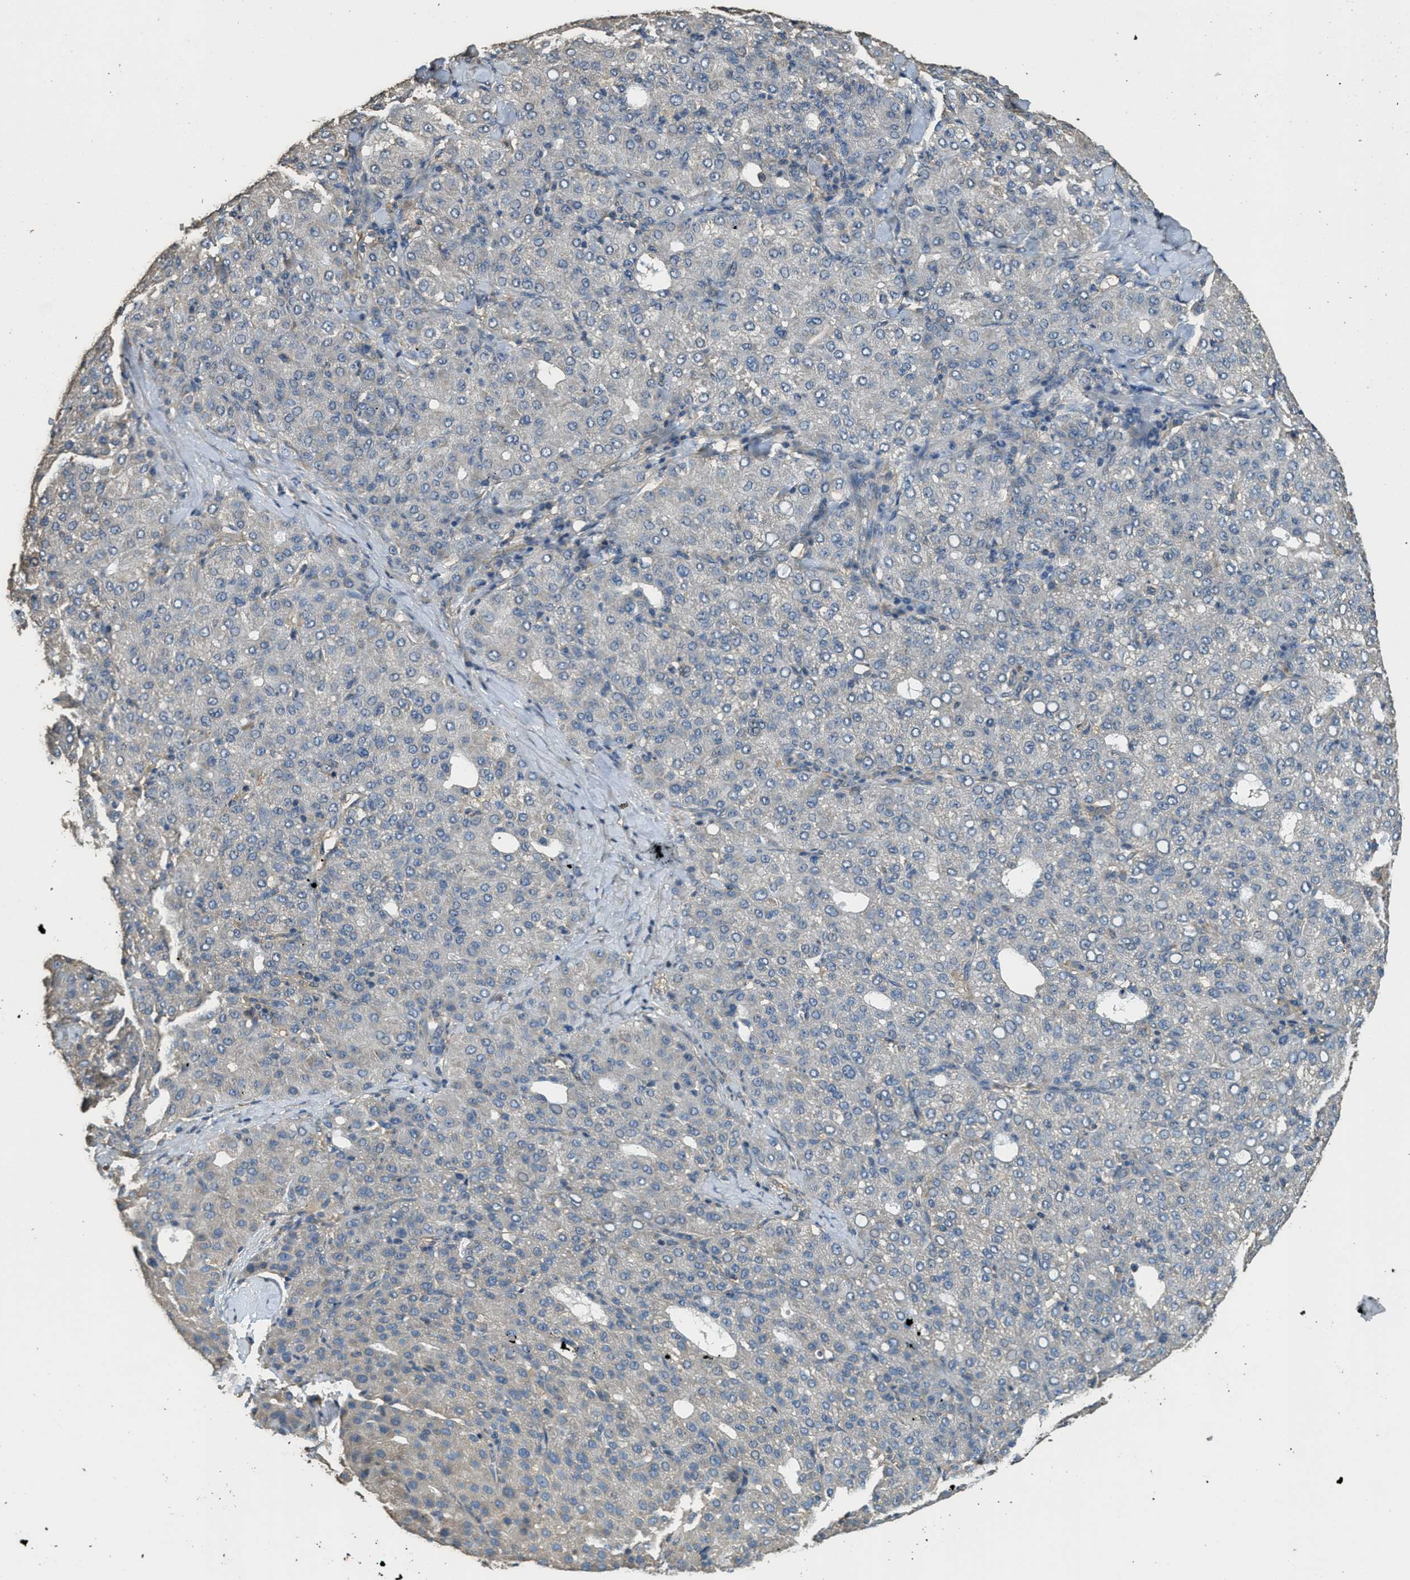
{"staining": {"intensity": "negative", "quantity": "none", "location": "none"}, "tissue": "liver cancer", "cell_type": "Tumor cells", "image_type": "cancer", "snomed": [{"axis": "morphology", "description": "Carcinoma, Hepatocellular, NOS"}, {"axis": "topography", "description": "Liver"}], "caption": "Photomicrograph shows no significant protein staining in tumor cells of liver hepatocellular carcinoma. (DAB (3,3'-diaminobenzidine) immunohistochemistry (IHC) with hematoxylin counter stain).", "gene": "RAB6B", "patient": {"sex": "male", "age": 65}}